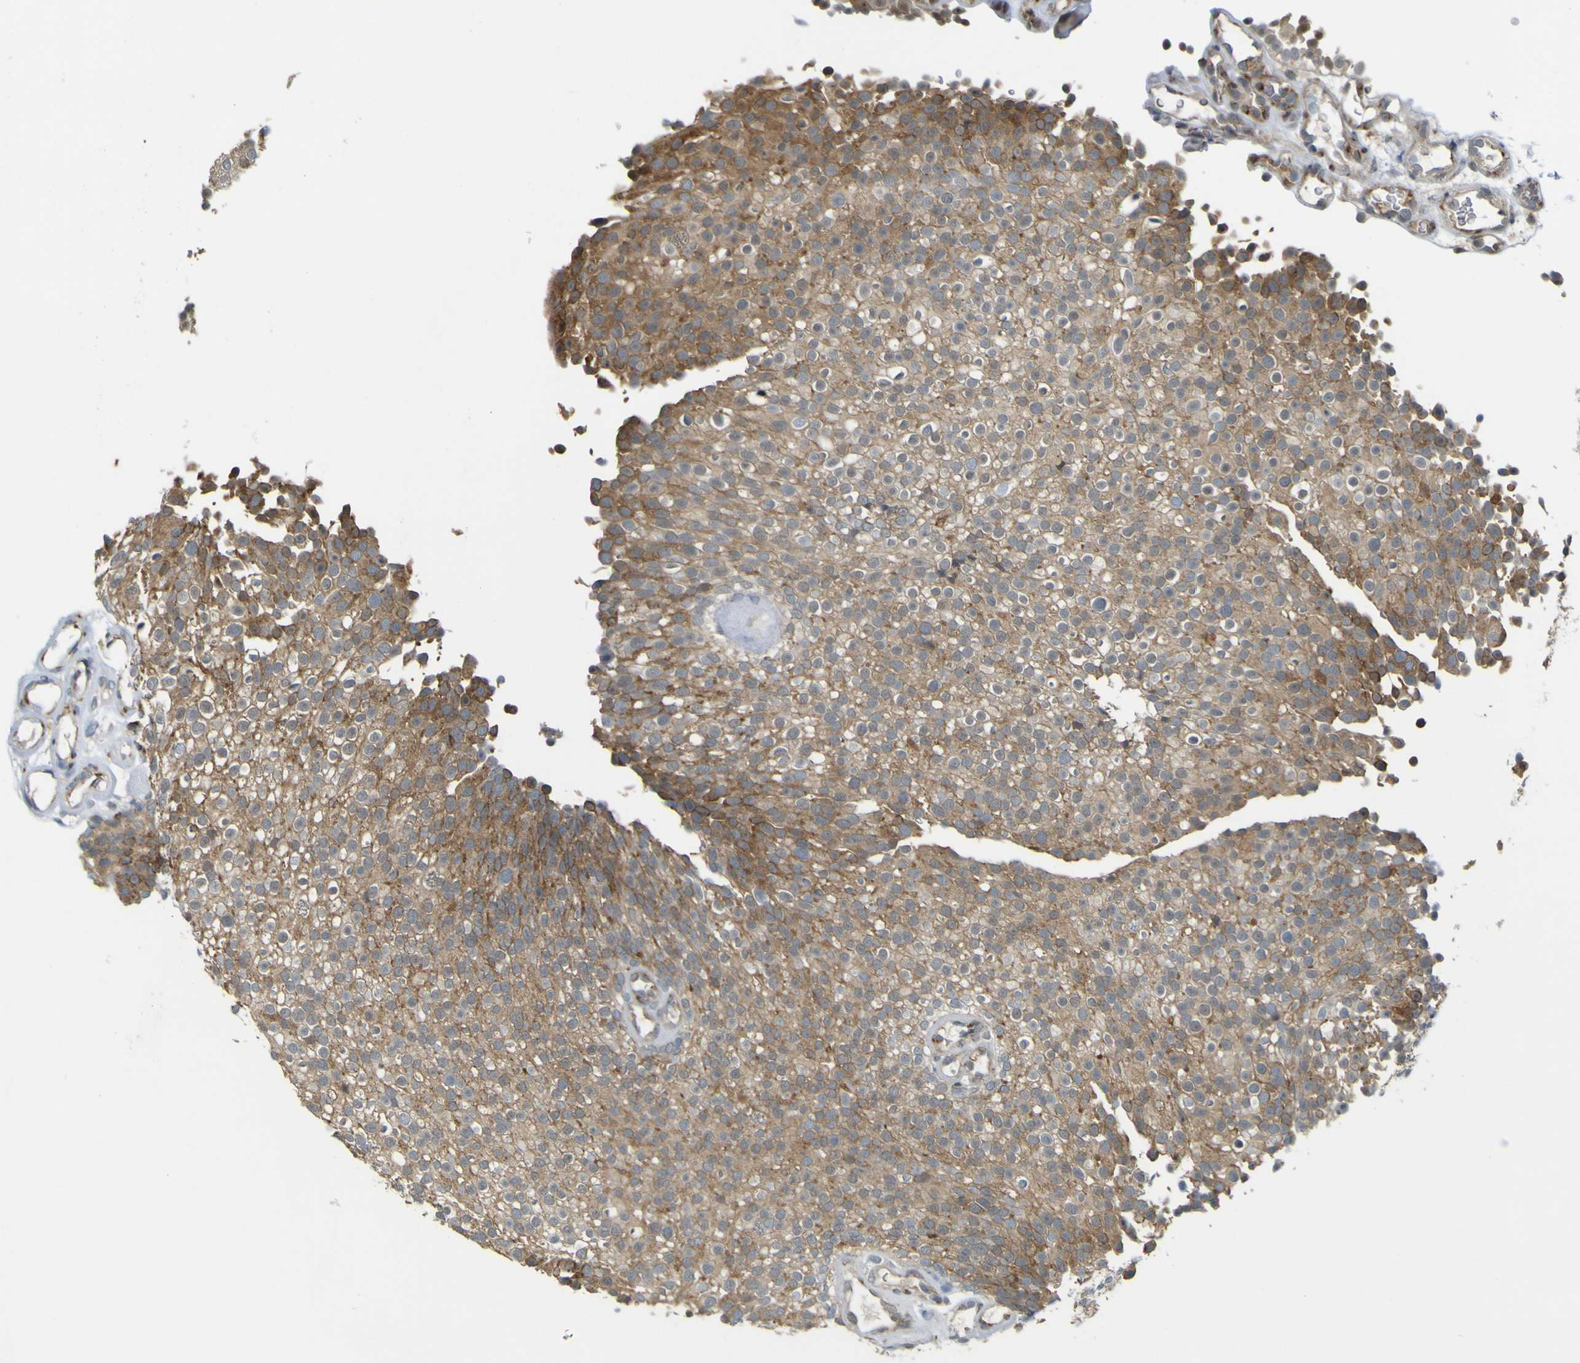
{"staining": {"intensity": "moderate", "quantity": "25%-75%", "location": "cytoplasmic/membranous,nuclear"}, "tissue": "urothelial cancer", "cell_type": "Tumor cells", "image_type": "cancer", "snomed": [{"axis": "morphology", "description": "Urothelial carcinoma, Low grade"}, {"axis": "topography", "description": "Urinary bladder"}], "caption": "Urothelial cancer stained for a protein demonstrates moderate cytoplasmic/membranous and nuclear positivity in tumor cells. (brown staining indicates protein expression, while blue staining denotes nuclei).", "gene": "IGF2R", "patient": {"sex": "male", "age": 78}}